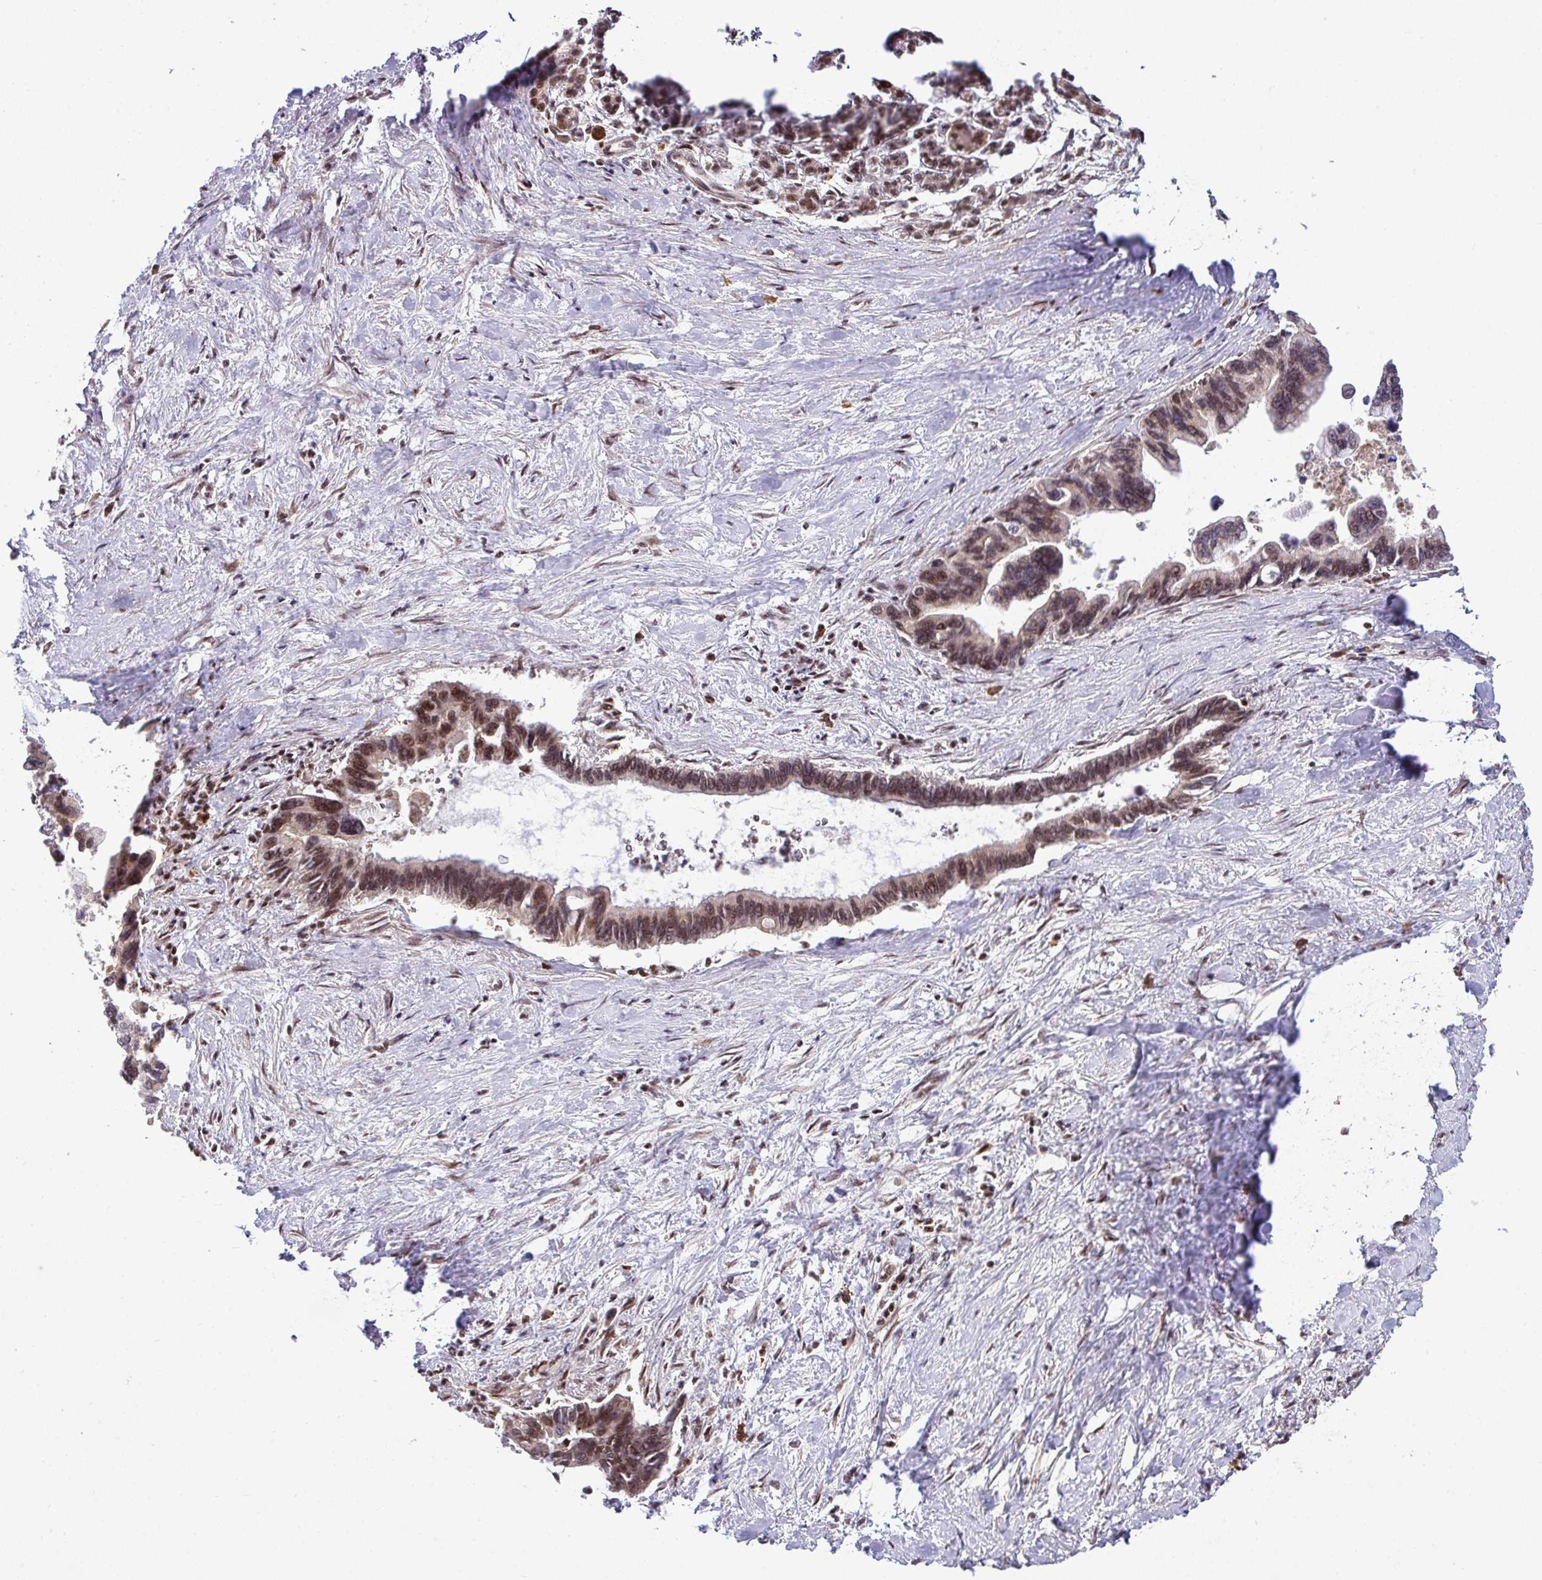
{"staining": {"intensity": "moderate", "quantity": ">75%", "location": "nuclear"}, "tissue": "pancreatic cancer", "cell_type": "Tumor cells", "image_type": "cancer", "snomed": [{"axis": "morphology", "description": "Adenocarcinoma, NOS"}, {"axis": "topography", "description": "Pancreas"}], "caption": "High-power microscopy captured an immunohistochemistry (IHC) image of pancreatic cancer, revealing moderate nuclear expression in approximately >75% of tumor cells. (DAB IHC, brown staining for protein, blue staining for nuclei).", "gene": "PHF23", "patient": {"sex": "female", "age": 83}}